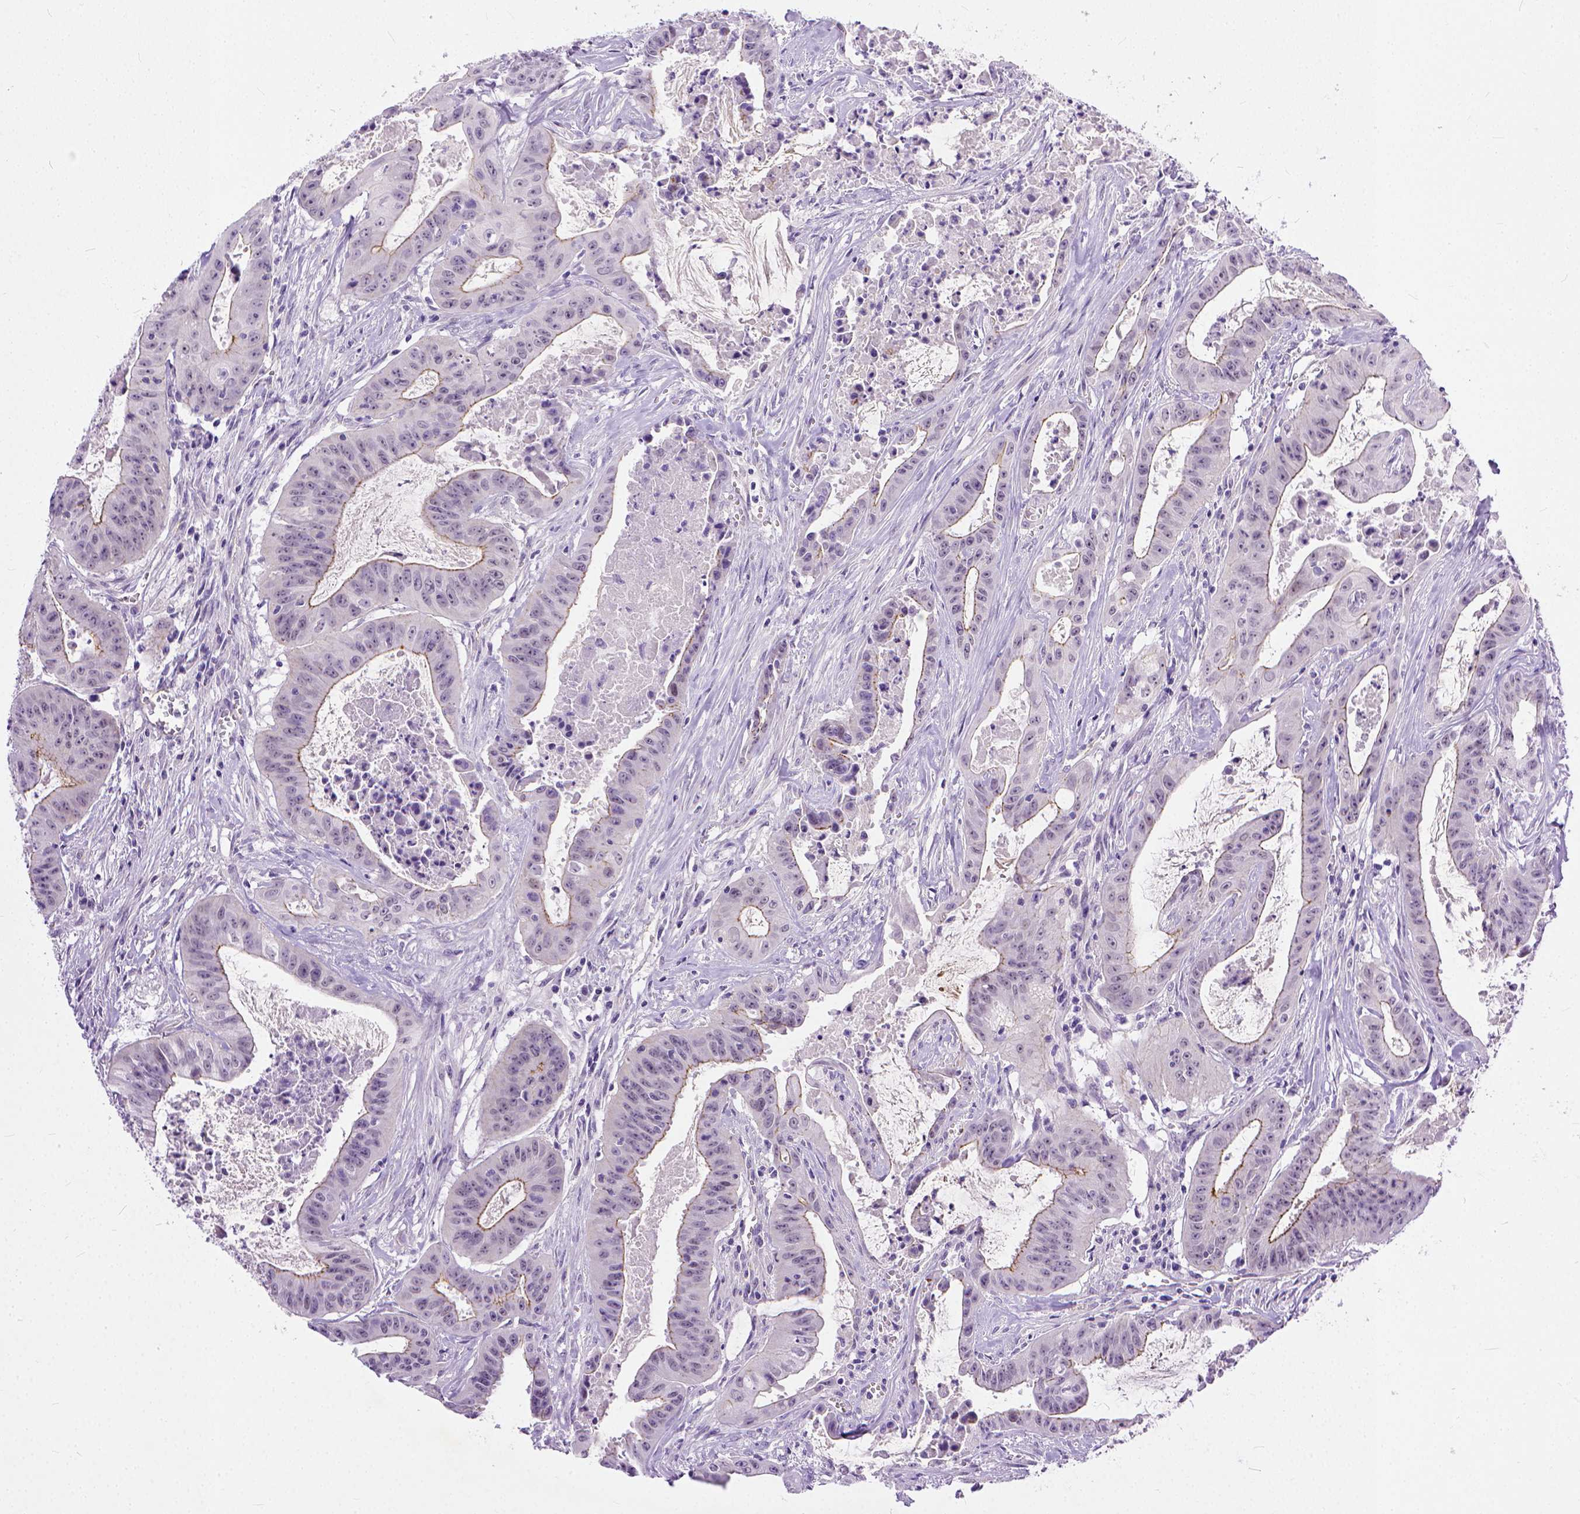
{"staining": {"intensity": "moderate", "quantity": "25%-75%", "location": "cytoplasmic/membranous"}, "tissue": "colorectal cancer", "cell_type": "Tumor cells", "image_type": "cancer", "snomed": [{"axis": "morphology", "description": "Adenocarcinoma, NOS"}, {"axis": "topography", "description": "Colon"}], "caption": "The image exhibits a brown stain indicating the presence of a protein in the cytoplasmic/membranous of tumor cells in colorectal cancer (adenocarcinoma).", "gene": "ADGRF1", "patient": {"sex": "male", "age": 33}}